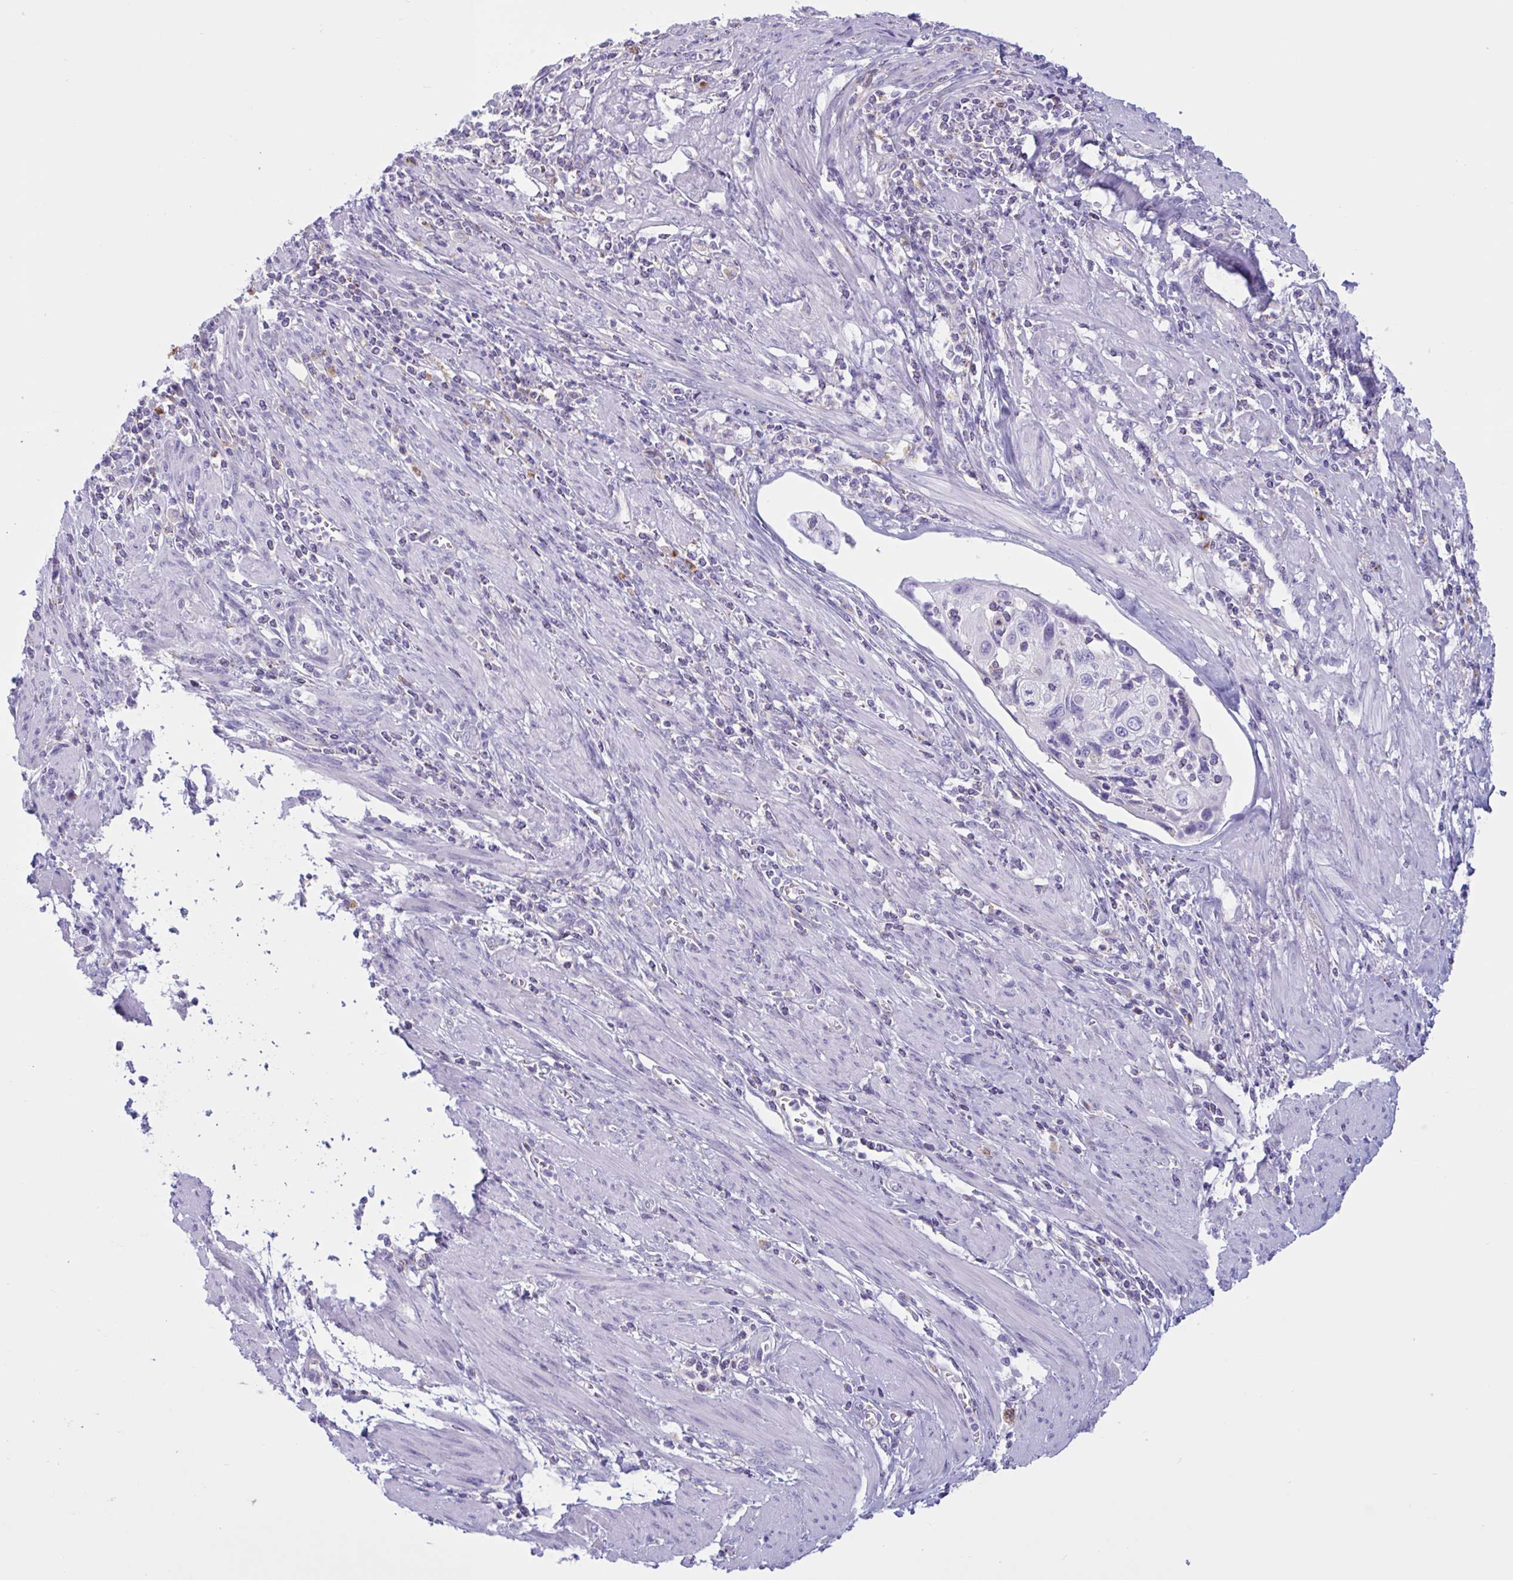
{"staining": {"intensity": "negative", "quantity": "none", "location": "none"}, "tissue": "cervical cancer", "cell_type": "Tumor cells", "image_type": "cancer", "snomed": [{"axis": "morphology", "description": "Squamous cell carcinoma, NOS"}, {"axis": "topography", "description": "Cervix"}], "caption": "Immunohistochemical staining of cervical cancer (squamous cell carcinoma) exhibits no significant positivity in tumor cells. (DAB (3,3'-diaminobenzidine) immunohistochemistry (IHC) with hematoxylin counter stain).", "gene": "XCL1", "patient": {"sex": "female", "age": 70}}